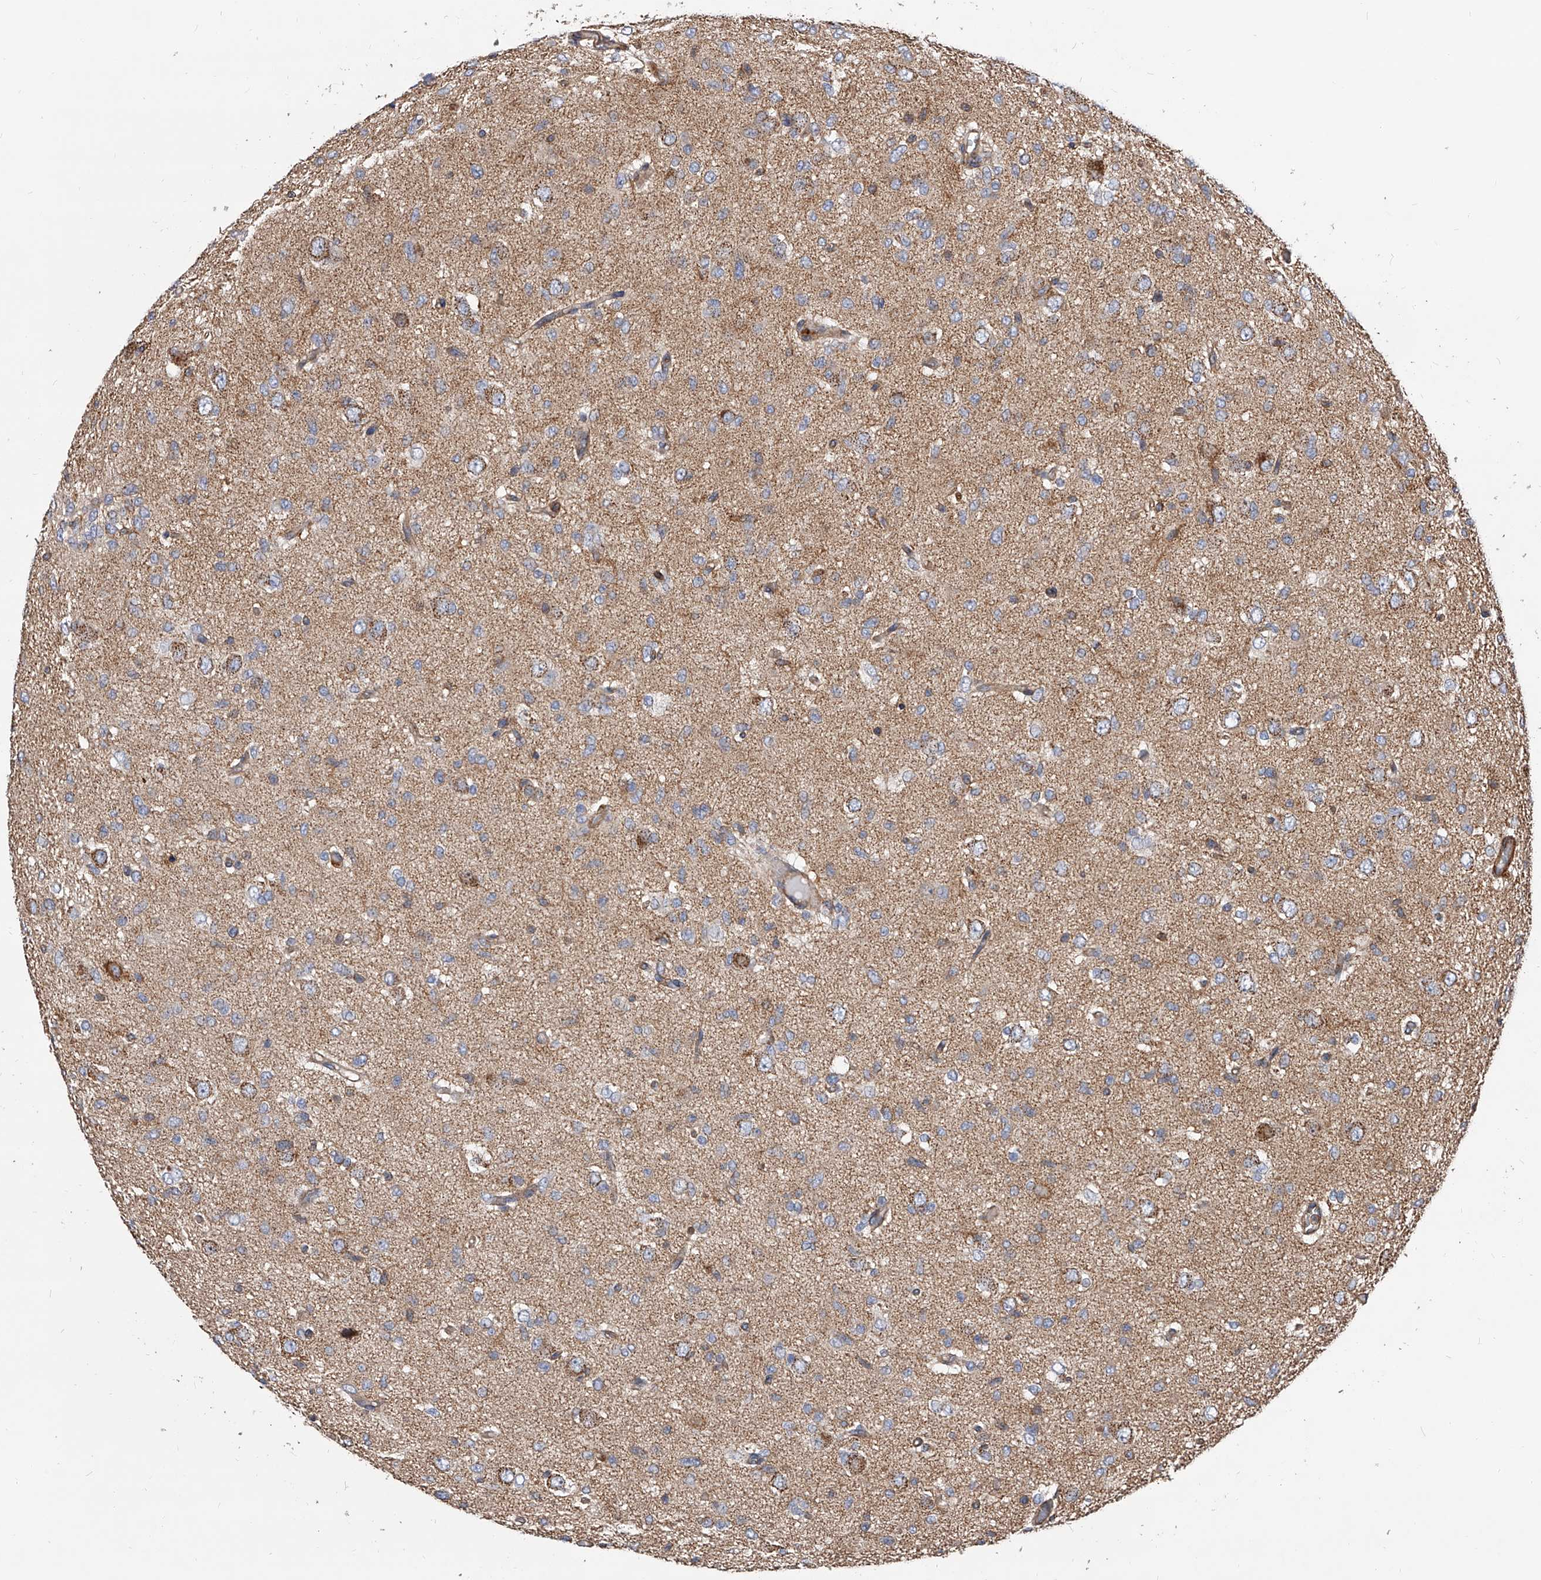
{"staining": {"intensity": "negative", "quantity": "none", "location": "none"}, "tissue": "glioma", "cell_type": "Tumor cells", "image_type": "cancer", "snomed": [{"axis": "morphology", "description": "Glioma, malignant, High grade"}, {"axis": "topography", "description": "Brain"}], "caption": "High-grade glioma (malignant) stained for a protein using immunohistochemistry demonstrates no positivity tumor cells.", "gene": "PISD", "patient": {"sex": "female", "age": 59}}